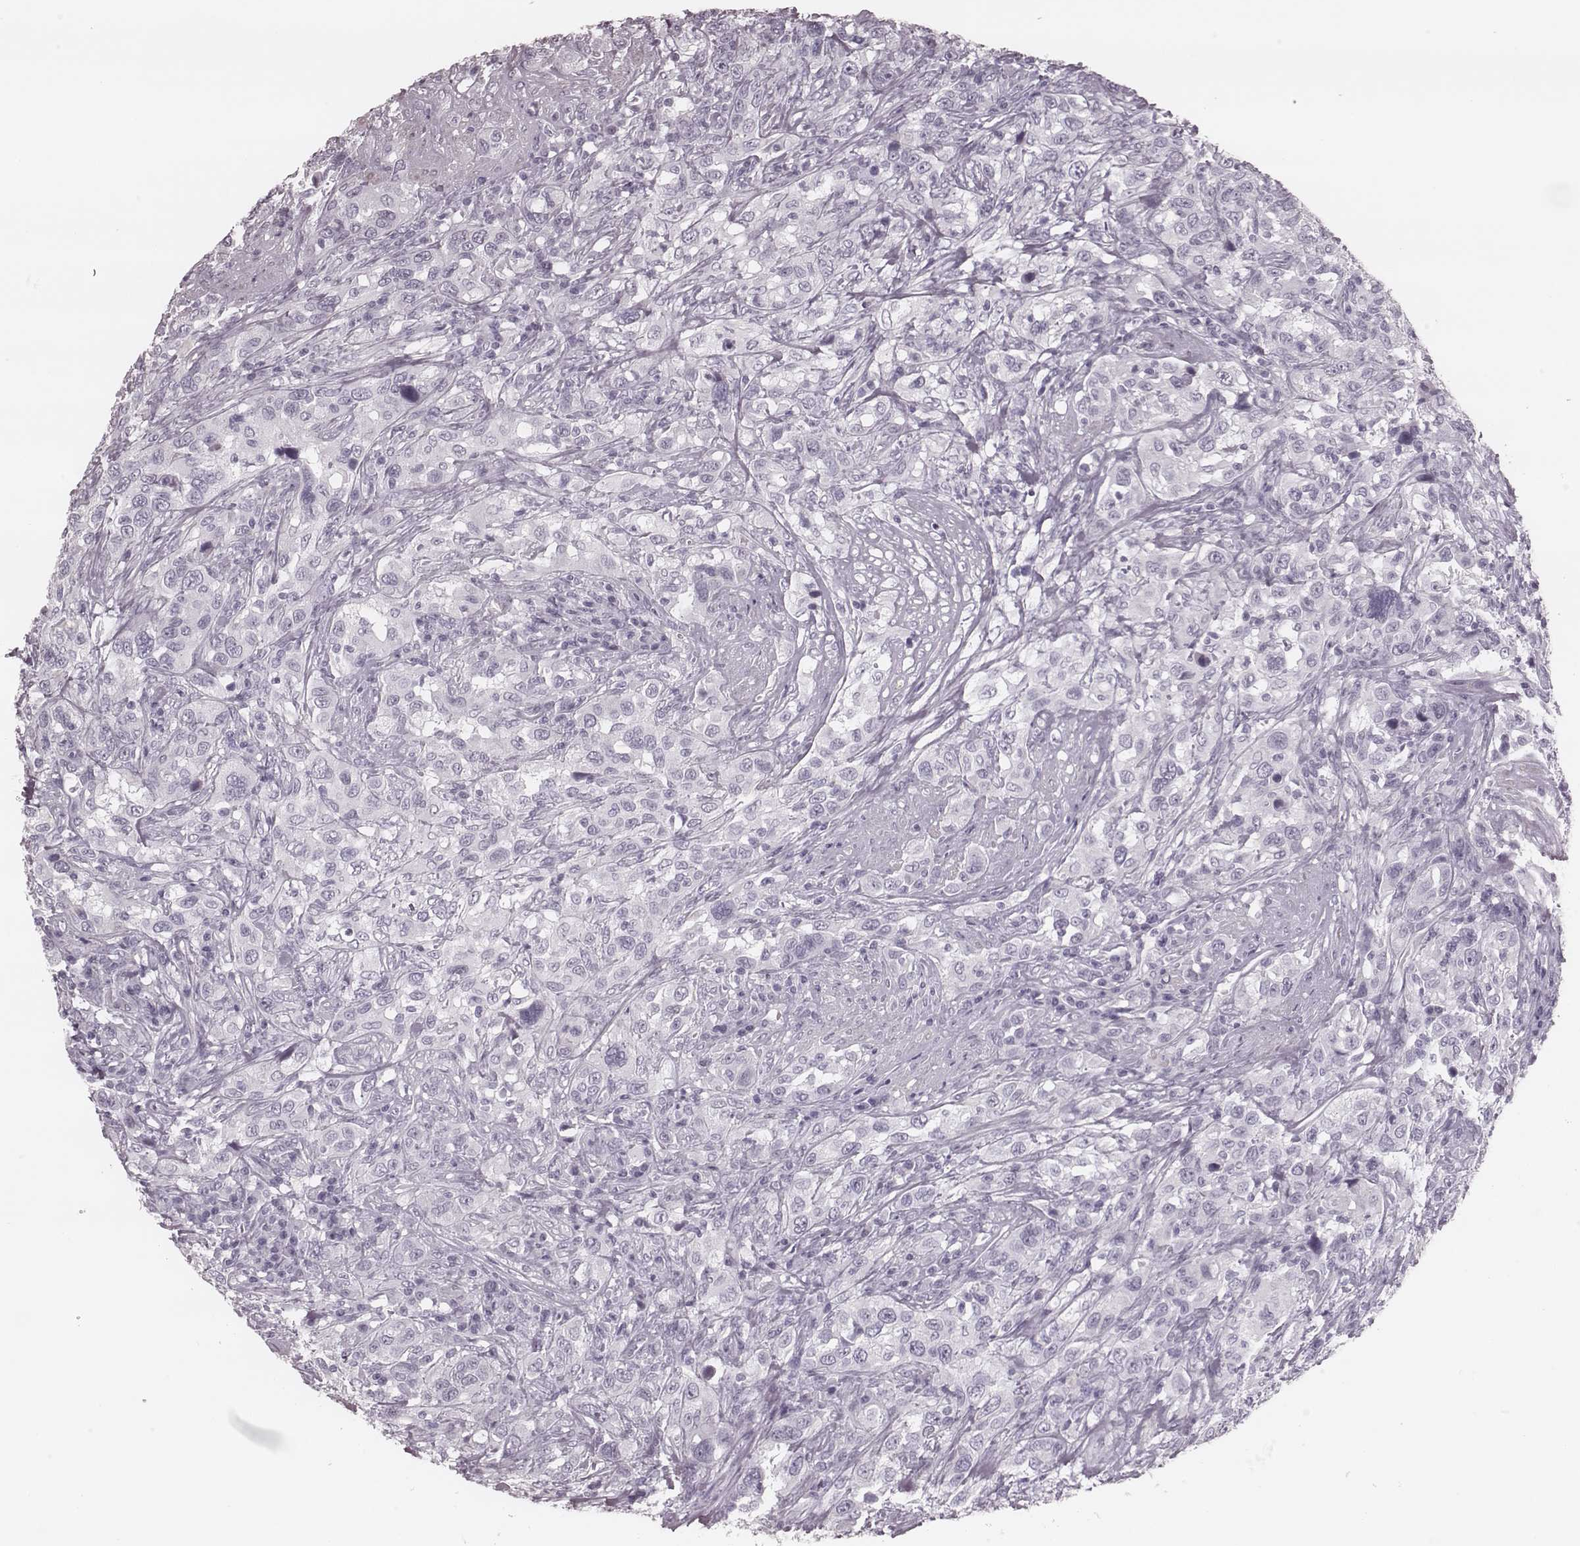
{"staining": {"intensity": "negative", "quantity": "none", "location": "none"}, "tissue": "urothelial cancer", "cell_type": "Tumor cells", "image_type": "cancer", "snomed": [{"axis": "morphology", "description": "Urothelial carcinoma, NOS"}, {"axis": "morphology", "description": "Urothelial carcinoma, High grade"}, {"axis": "topography", "description": "Urinary bladder"}], "caption": "Photomicrograph shows no protein positivity in tumor cells of urothelial cancer tissue.", "gene": "KRT74", "patient": {"sex": "female", "age": 64}}